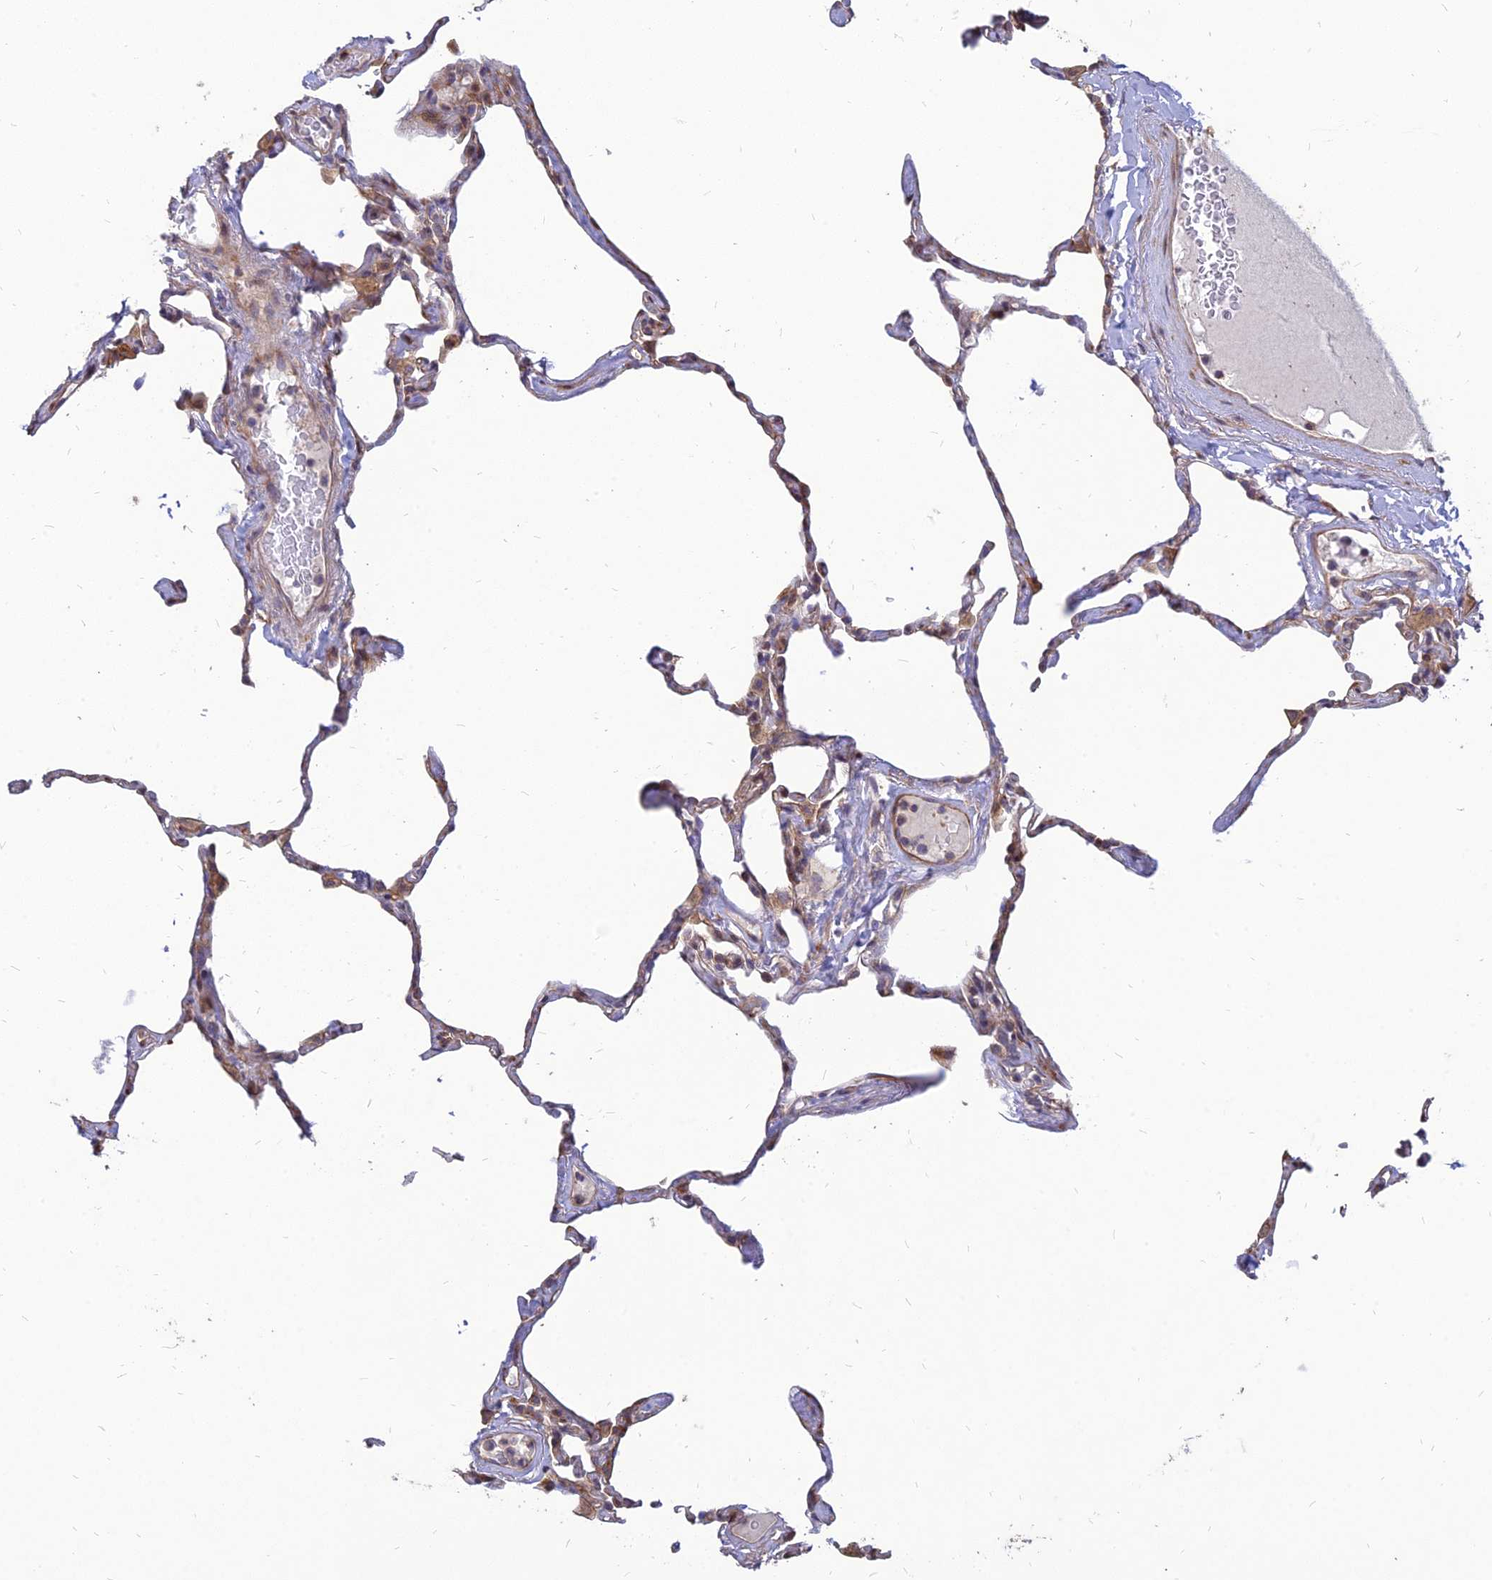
{"staining": {"intensity": "moderate", "quantity": "25%-75%", "location": "cytoplasmic/membranous"}, "tissue": "lung", "cell_type": "Alveolar cells", "image_type": "normal", "snomed": [{"axis": "morphology", "description": "Normal tissue, NOS"}, {"axis": "topography", "description": "Lung"}], "caption": "Immunohistochemistry image of benign lung: human lung stained using immunohistochemistry (IHC) reveals medium levels of moderate protein expression localized specifically in the cytoplasmic/membranous of alveolar cells, appearing as a cytoplasmic/membranous brown color.", "gene": "ST3GAL6", "patient": {"sex": "male", "age": 65}}